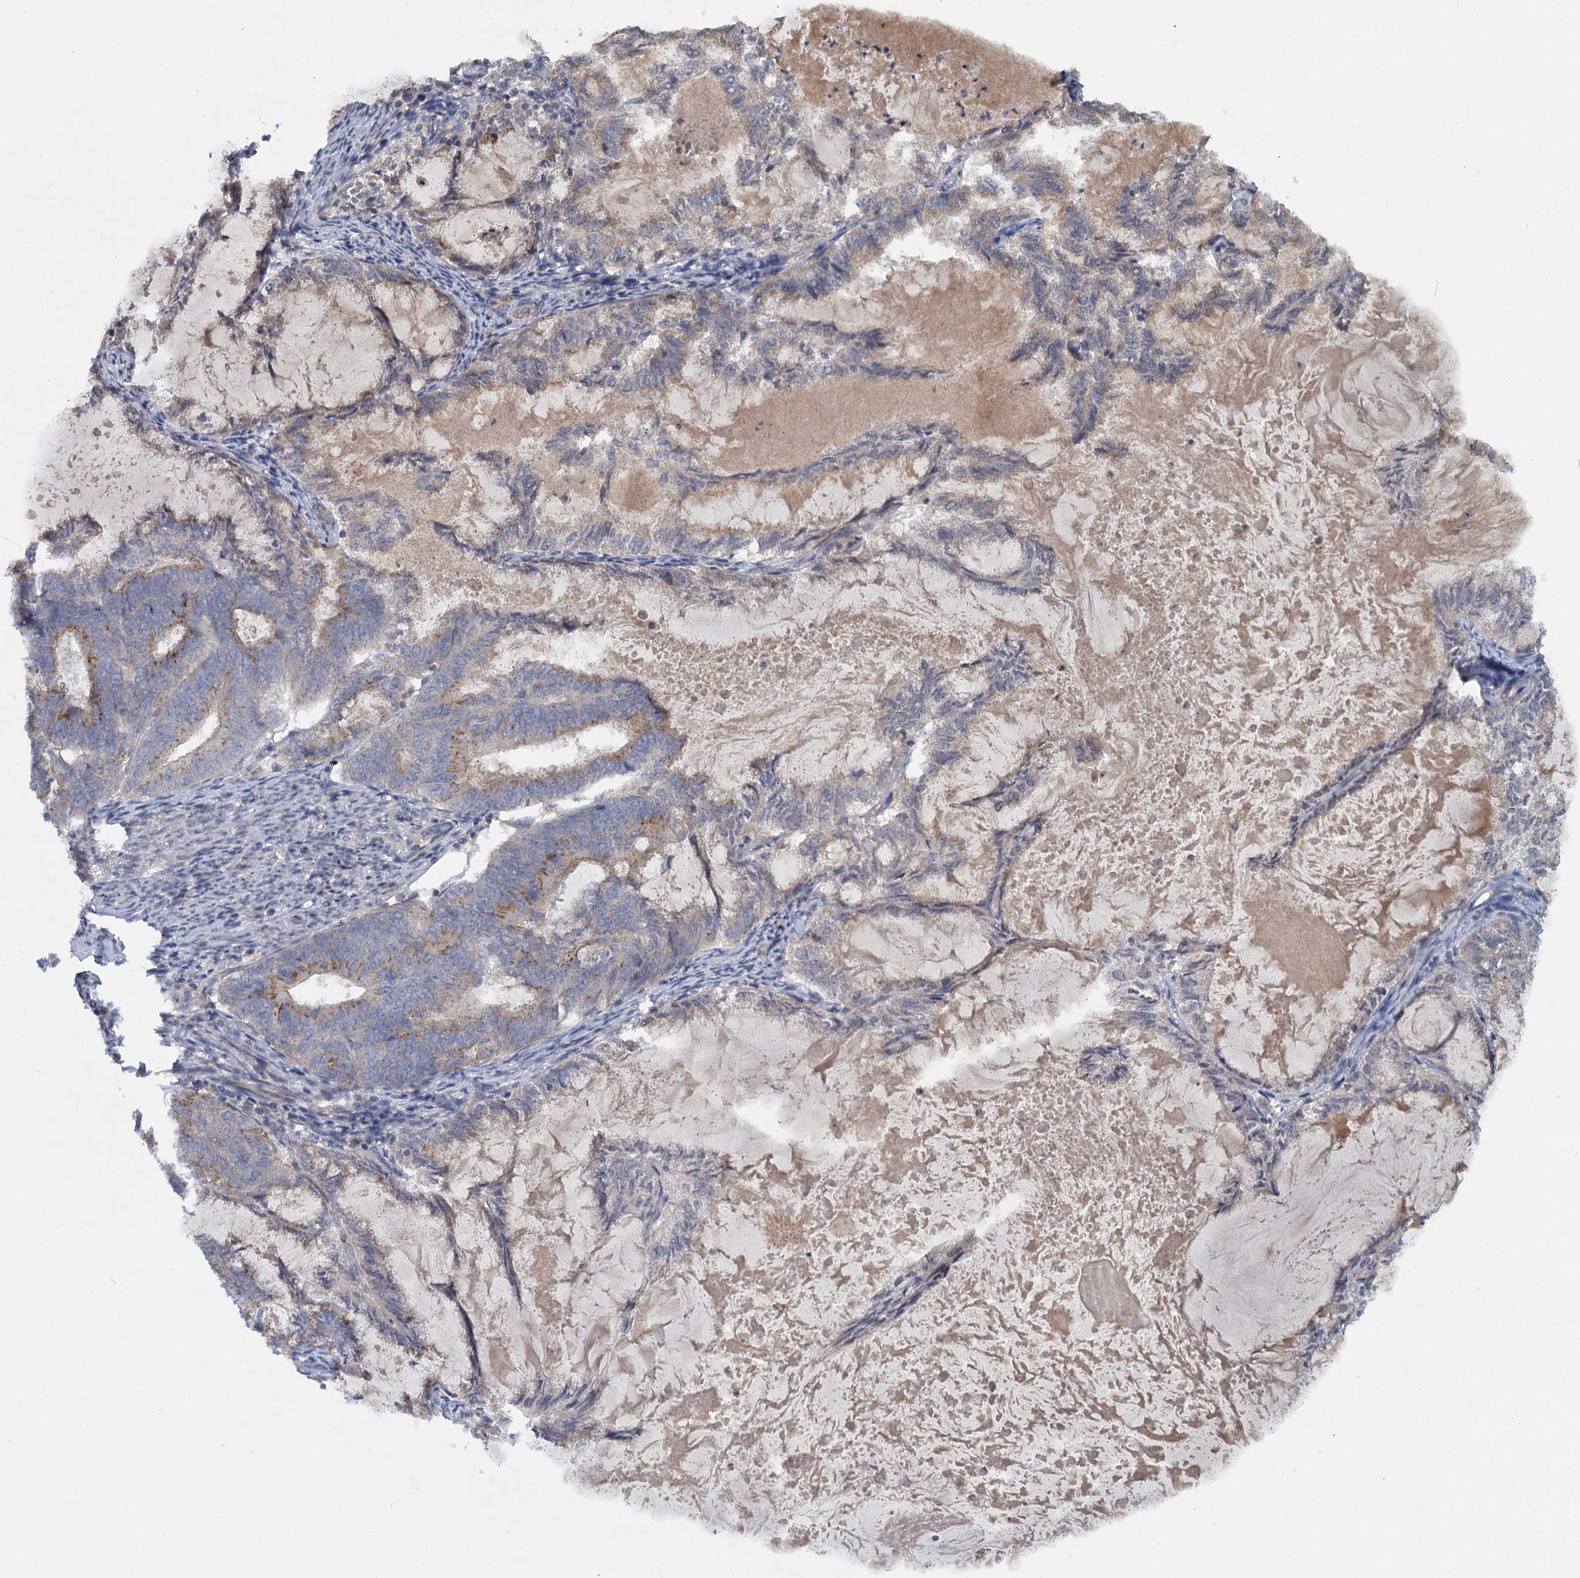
{"staining": {"intensity": "moderate", "quantity": "<25%", "location": "cytoplasmic/membranous"}, "tissue": "endometrial cancer", "cell_type": "Tumor cells", "image_type": "cancer", "snomed": [{"axis": "morphology", "description": "Adenocarcinoma, NOS"}, {"axis": "topography", "description": "Endometrium"}], "caption": "Human endometrial adenocarcinoma stained with a brown dye shows moderate cytoplasmic/membranous positive staining in approximately <25% of tumor cells.", "gene": "ZNF324", "patient": {"sex": "female", "age": 86}}